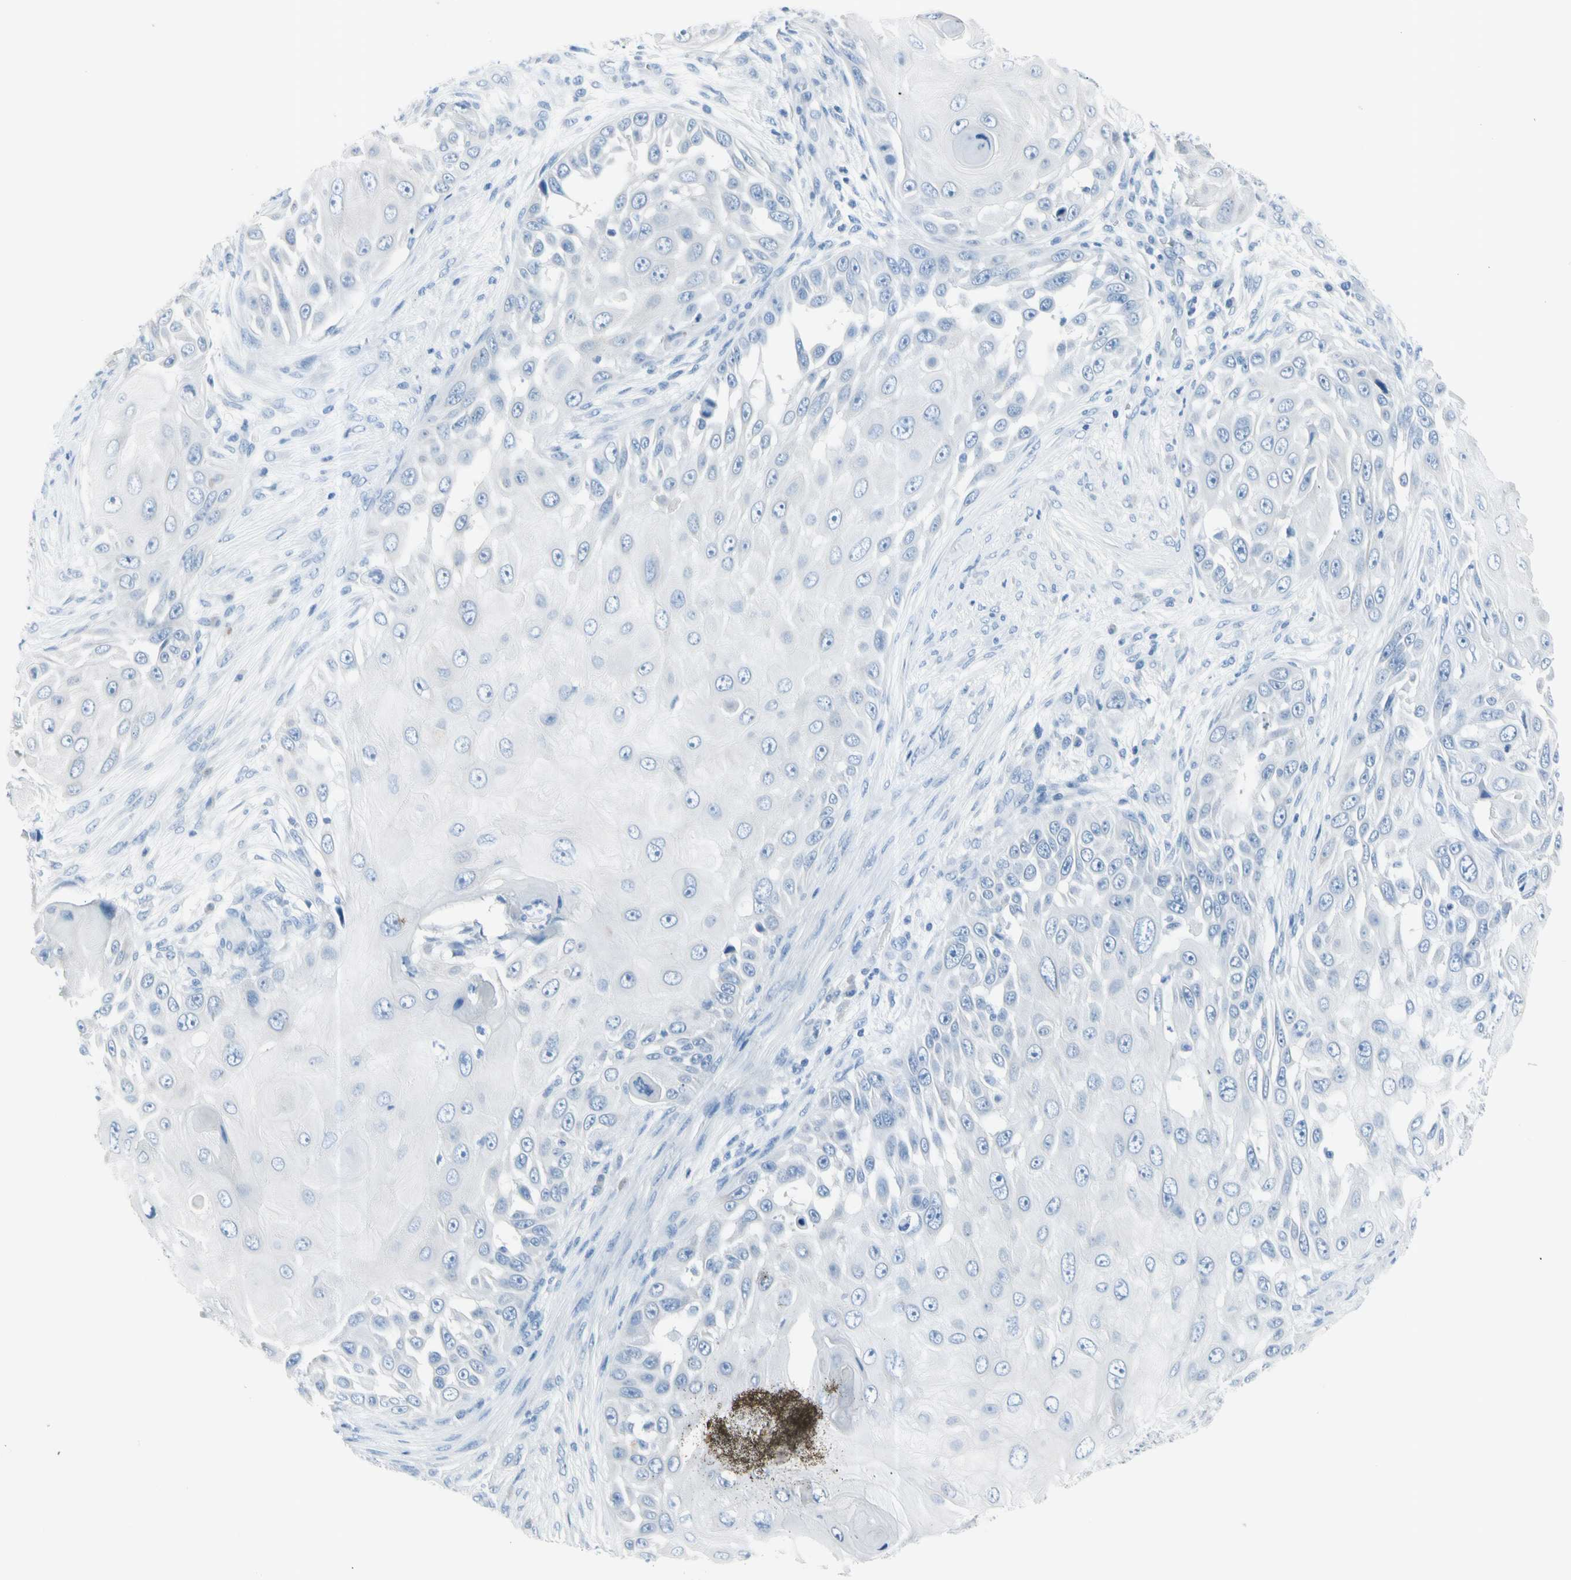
{"staining": {"intensity": "negative", "quantity": "none", "location": "none"}, "tissue": "skin cancer", "cell_type": "Tumor cells", "image_type": "cancer", "snomed": [{"axis": "morphology", "description": "Squamous cell carcinoma, NOS"}, {"axis": "topography", "description": "Skin"}], "caption": "The photomicrograph exhibits no significant expression in tumor cells of skin cancer (squamous cell carcinoma). Brightfield microscopy of immunohistochemistry stained with DAB (brown) and hematoxylin (blue), captured at high magnification.", "gene": "TPO", "patient": {"sex": "female", "age": 44}}